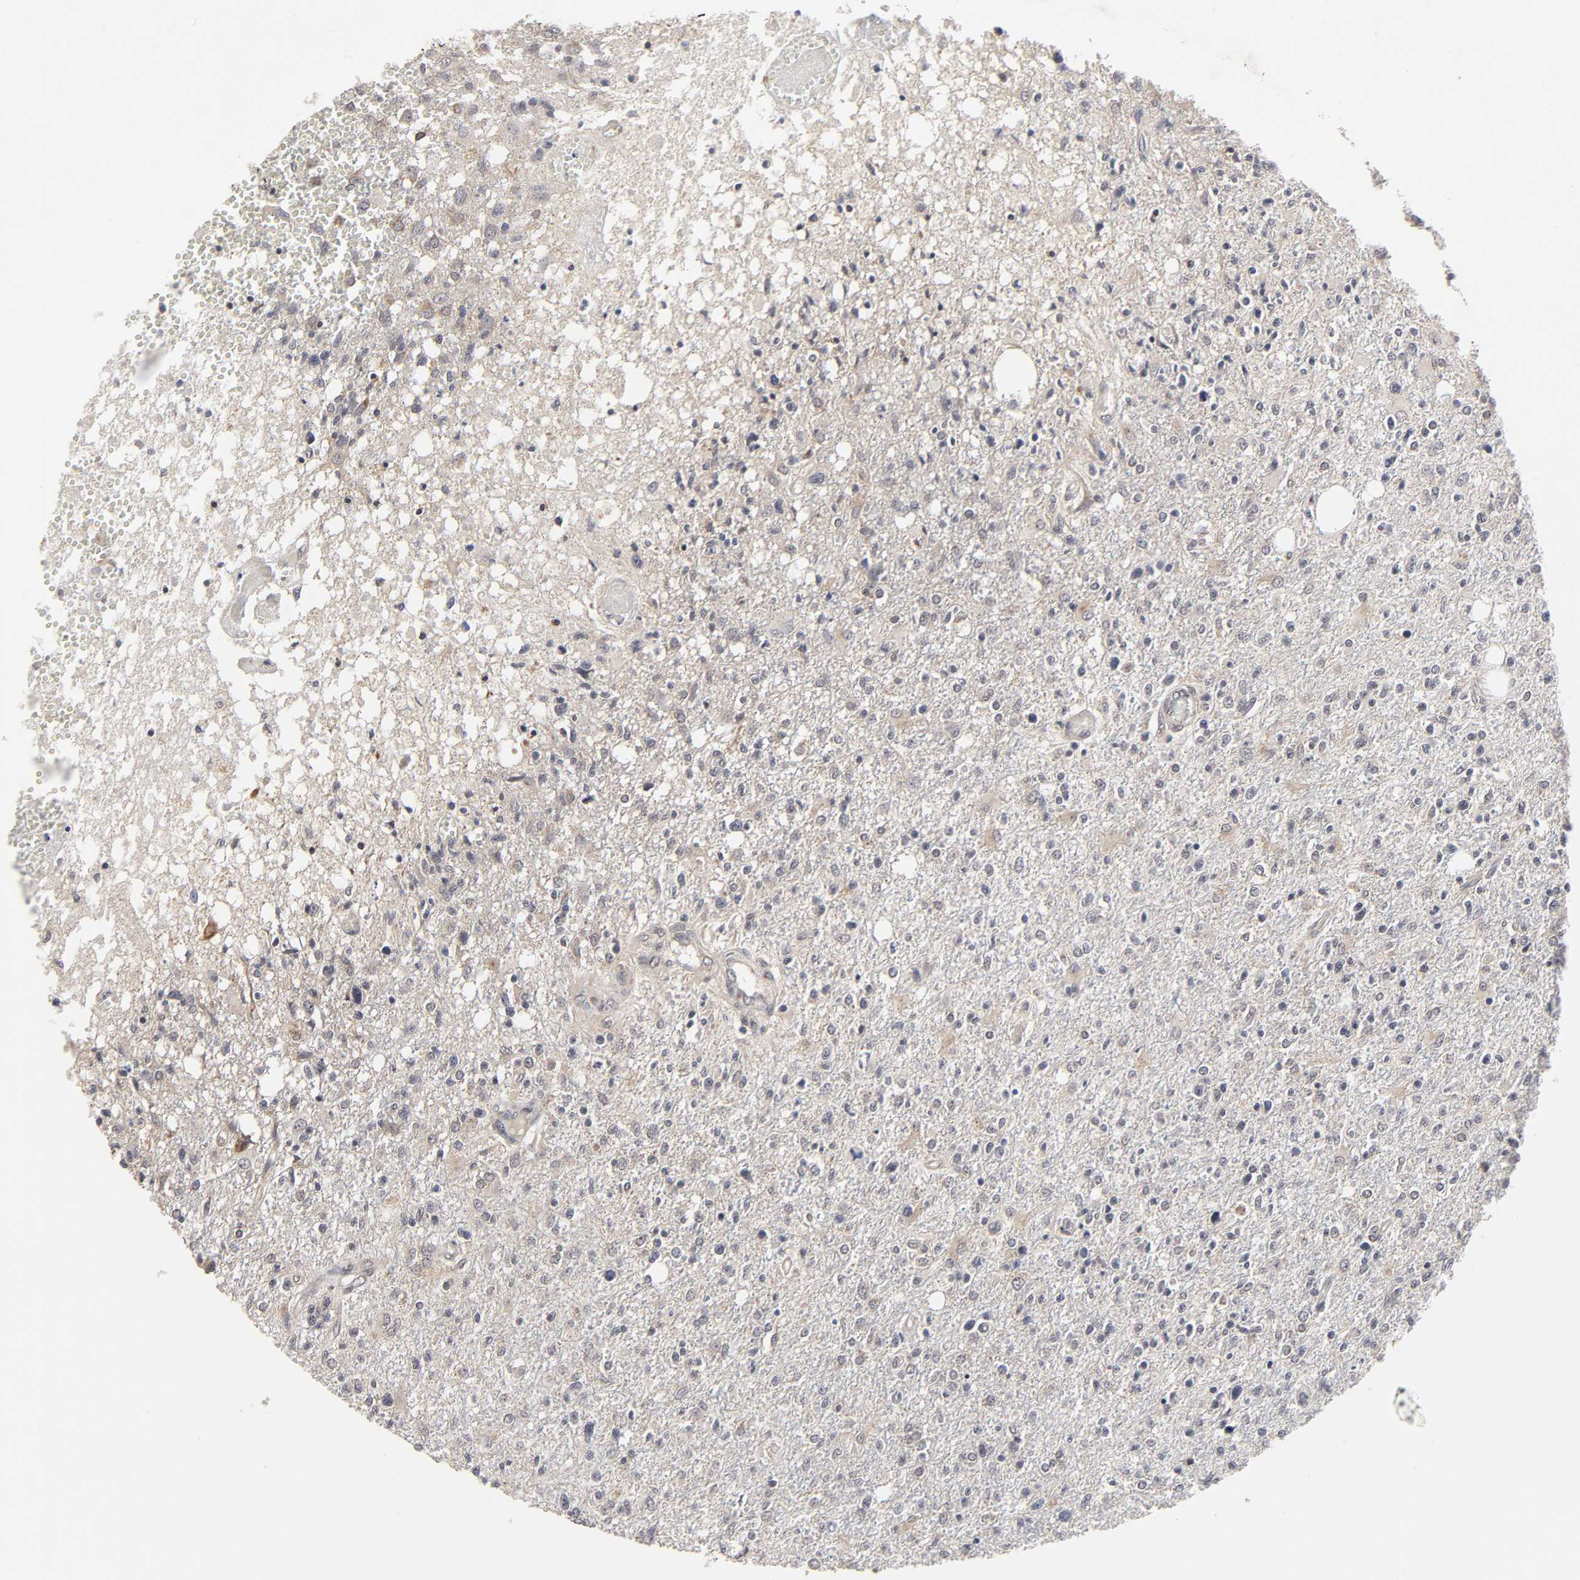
{"staining": {"intensity": "moderate", "quantity": "<25%", "location": "cytoplasmic/membranous"}, "tissue": "glioma", "cell_type": "Tumor cells", "image_type": "cancer", "snomed": [{"axis": "morphology", "description": "Glioma, malignant, High grade"}, {"axis": "topography", "description": "Cerebral cortex"}], "caption": "Glioma was stained to show a protein in brown. There is low levels of moderate cytoplasmic/membranous positivity in approximately <25% of tumor cells.", "gene": "AUH", "patient": {"sex": "male", "age": 76}}